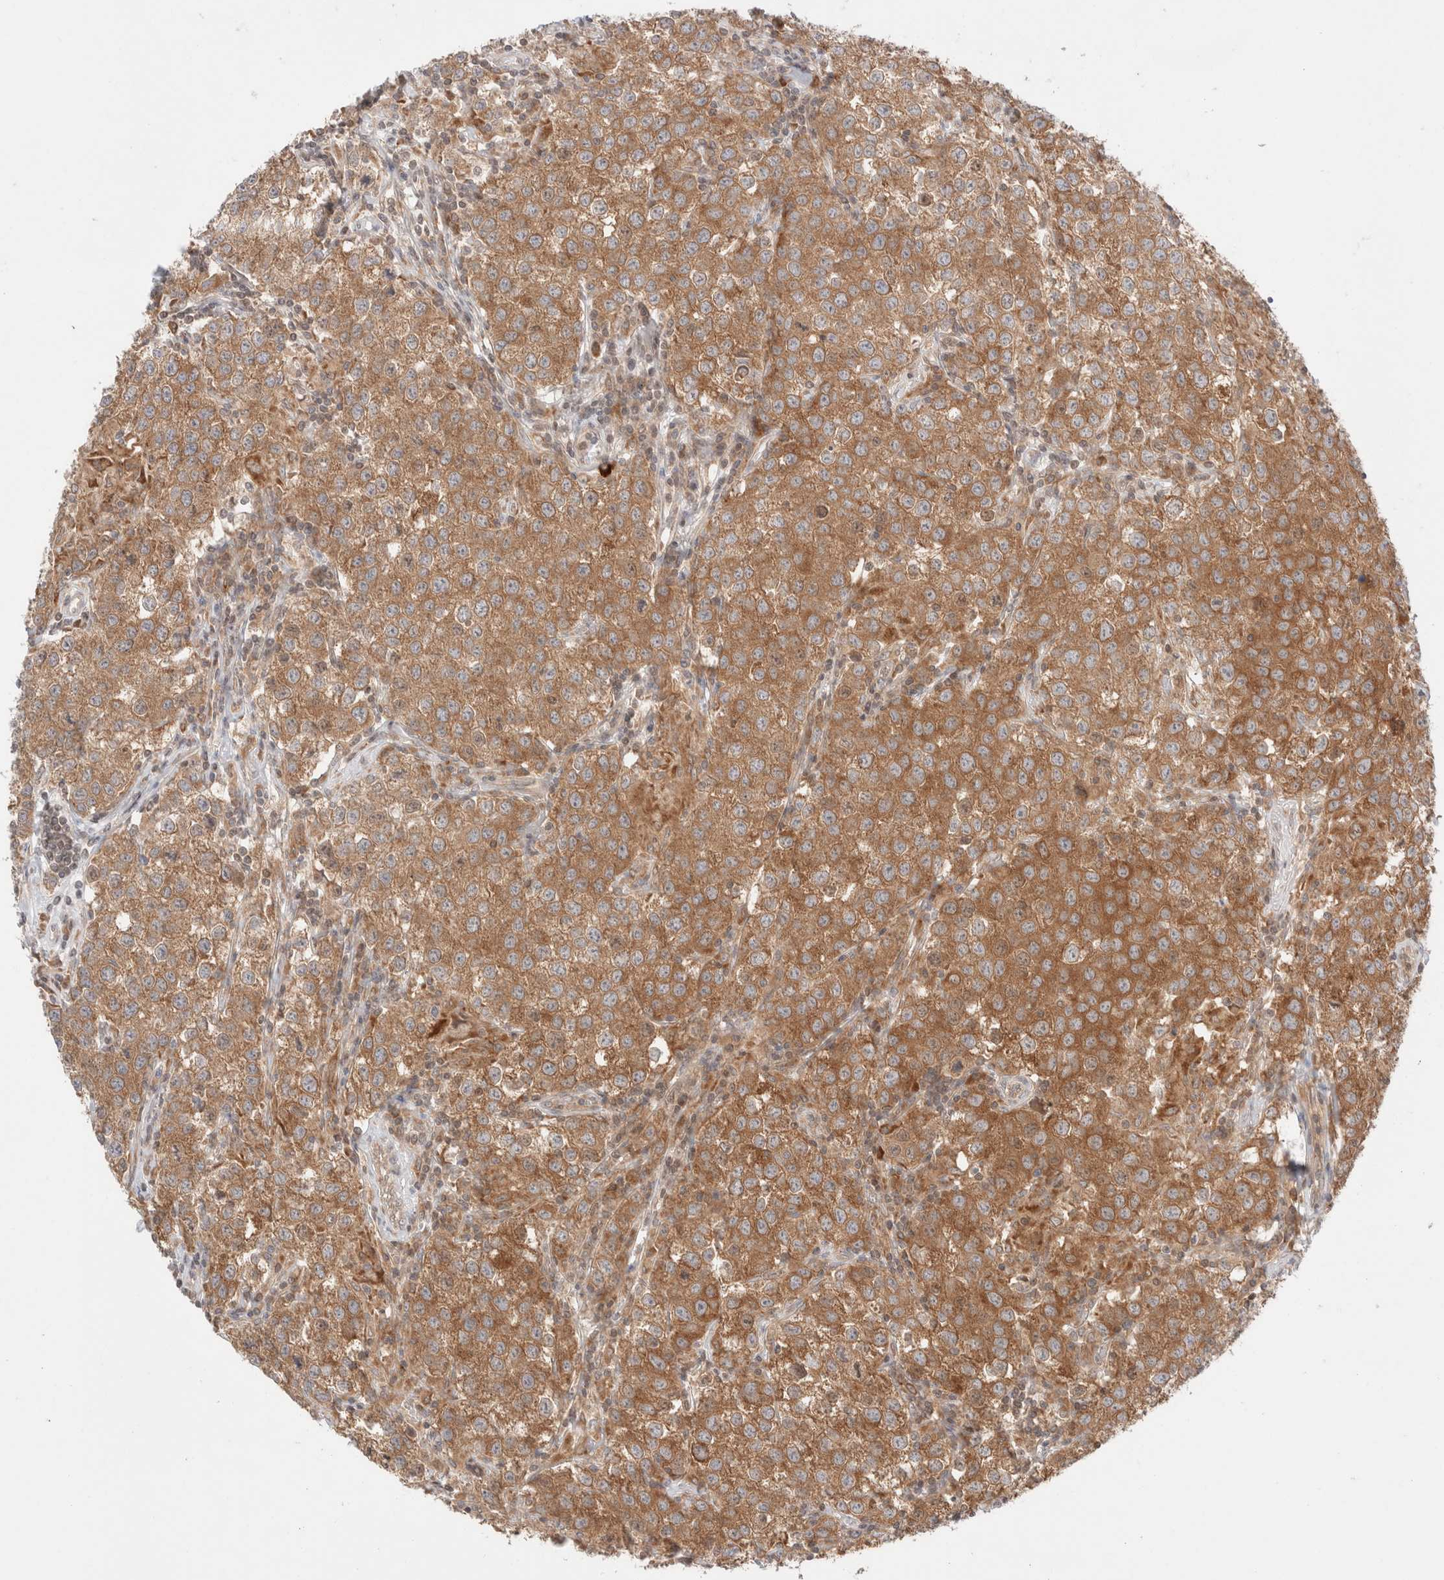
{"staining": {"intensity": "moderate", "quantity": ">75%", "location": "cytoplasmic/membranous"}, "tissue": "testis cancer", "cell_type": "Tumor cells", "image_type": "cancer", "snomed": [{"axis": "morphology", "description": "Seminoma, NOS"}, {"axis": "morphology", "description": "Carcinoma, Embryonal, NOS"}, {"axis": "topography", "description": "Testis"}], "caption": "Protein analysis of testis cancer (seminoma) tissue displays moderate cytoplasmic/membranous expression in approximately >75% of tumor cells.", "gene": "XKR4", "patient": {"sex": "male", "age": 43}}